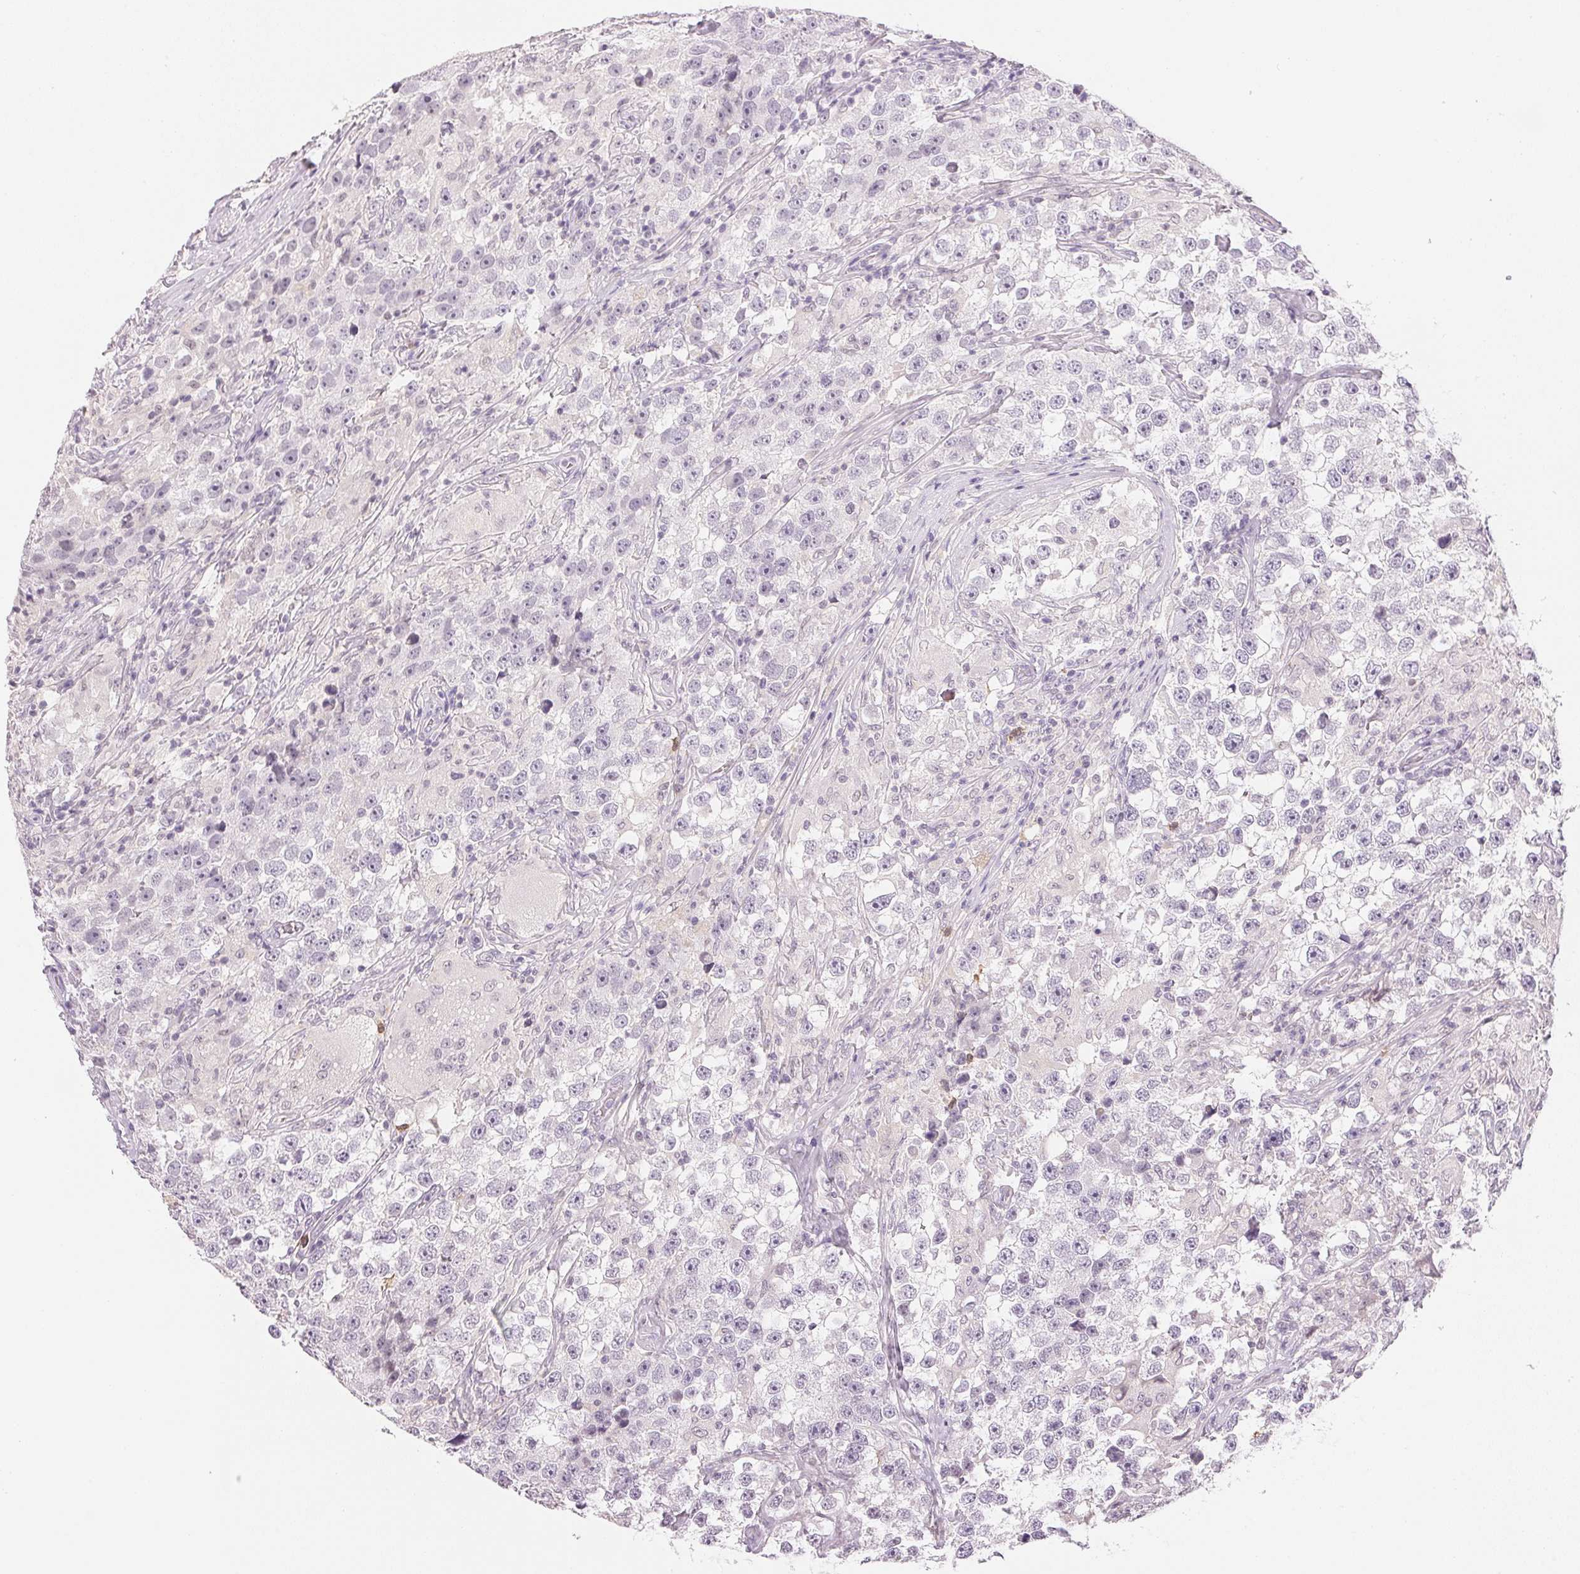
{"staining": {"intensity": "negative", "quantity": "none", "location": "none"}, "tissue": "testis cancer", "cell_type": "Tumor cells", "image_type": "cancer", "snomed": [{"axis": "morphology", "description": "Seminoma, NOS"}, {"axis": "topography", "description": "Testis"}], "caption": "There is no significant staining in tumor cells of testis cancer. (DAB immunohistochemistry (IHC), high magnification).", "gene": "FNDC4", "patient": {"sex": "male", "age": 46}}